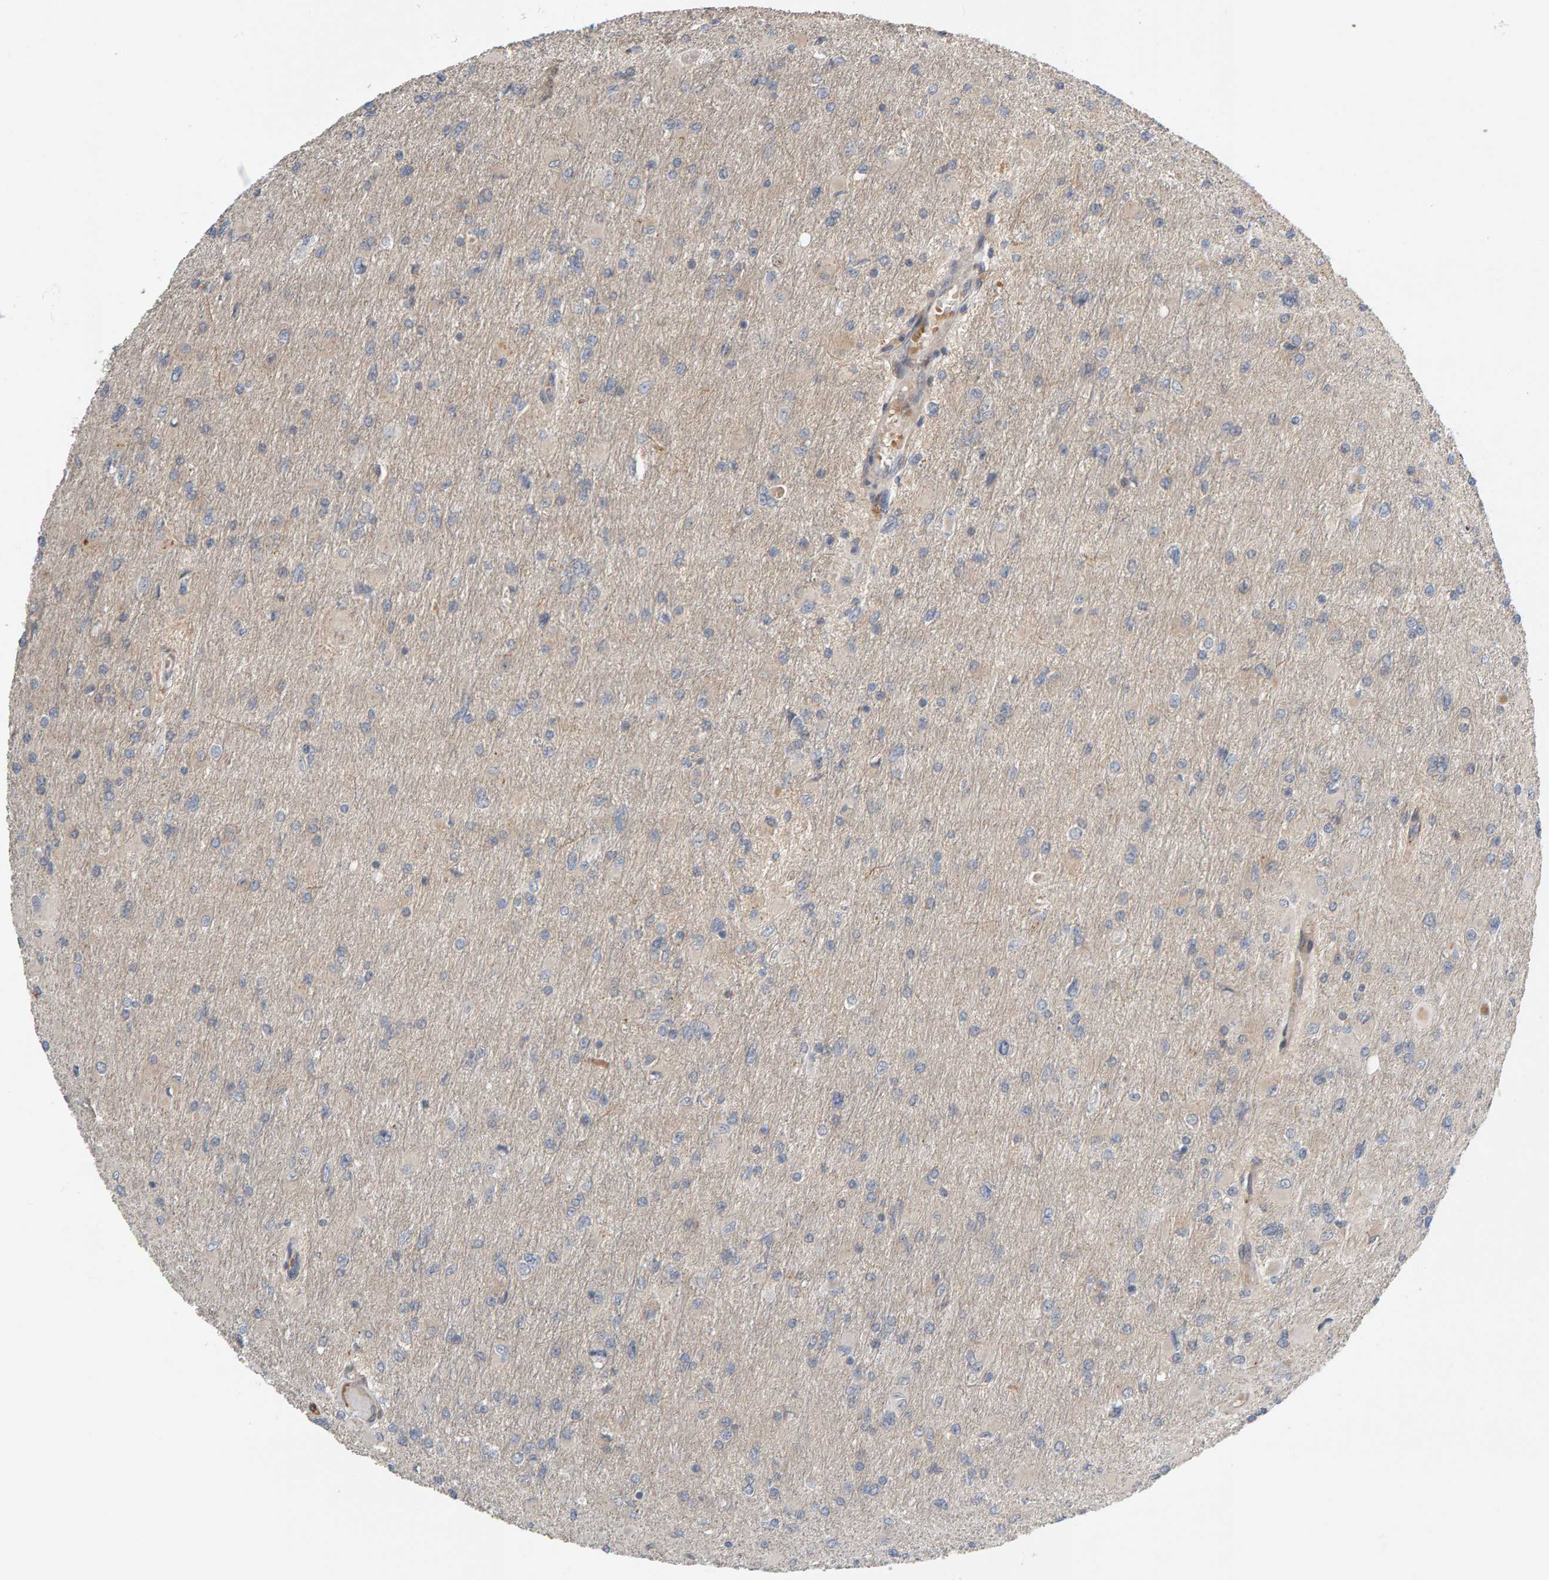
{"staining": {"intensity": "negative", "quantity": "none", "location": "none"}, "tissue": "glioma", "cell_type": "Tumor cells", "image_type": "cancer", "snomed": [{"axis": "morphology", "description": "Glioma, malignant, High grade"}, {"axis": "topography", "description": "Cerebral cortex"}], "caption": "Tumor cells show no significant staining in glioma.", "gene": "ZNF160", "patient": {"sex": "female", "age": 36}}